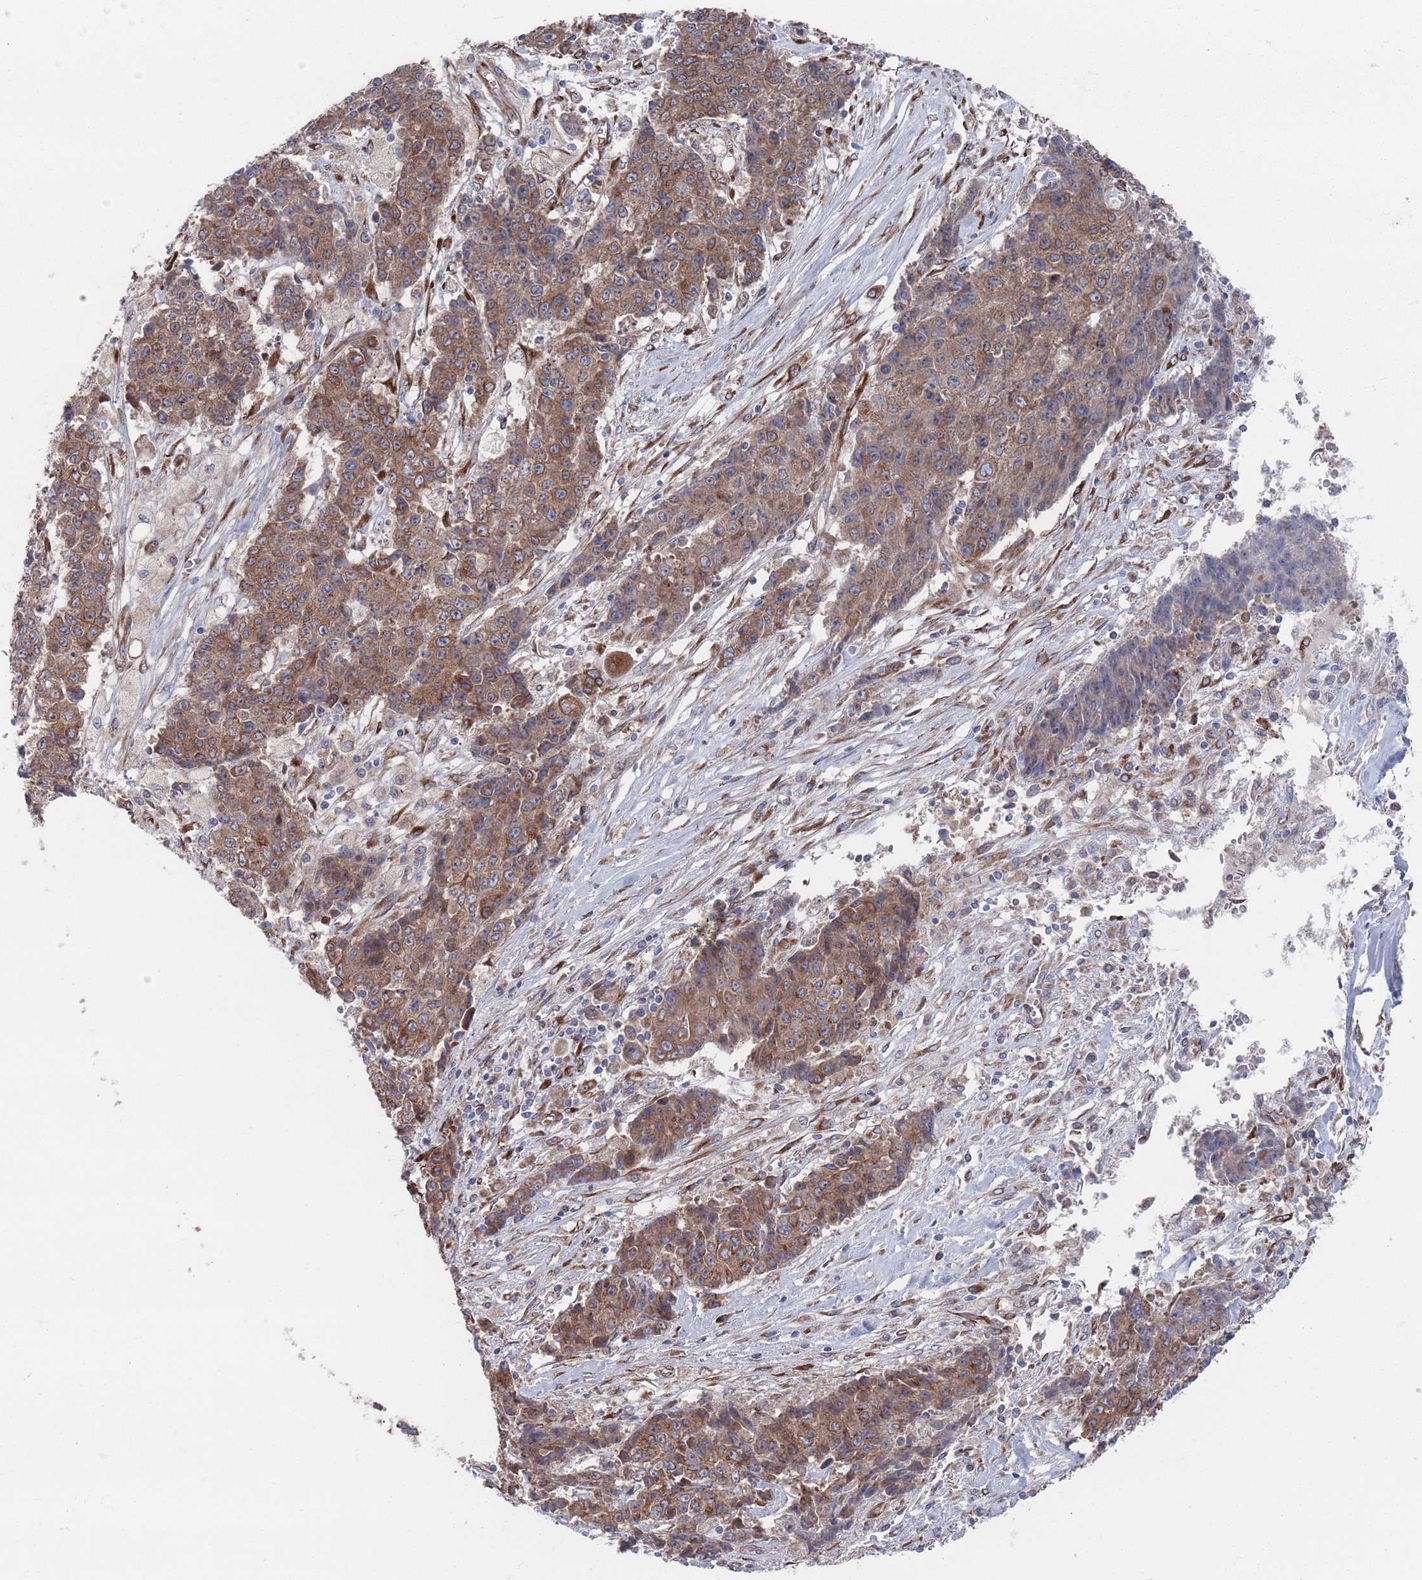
{"staining": {"intensity": "moderate", "quantity": ">75%", "location": "cytoplasmic/membranous"}, "tissue": "ovarian cancer", "cell_type": "Tumor cells", "image_type": "cancer", "snomed": [{"axis": "morphology", "description": "Carcinoma, endometroid"}, {"axis": "topography", "description": "Ovary"}], "caption": "The immunohistochemical stain highlights moderate cytoplasmic/membranous staining in tumor cells of ovarian endometroid carcinoma tissue. The staining was performed using DAB (3,3'-diaminobenzidine) to visualize the protein expression in brown, while the nuclei were stained in blue with hematoxylin (Magnification: 20x).", "gene": "CCDC106", "patient": {"sex": "female", "age": 42}}